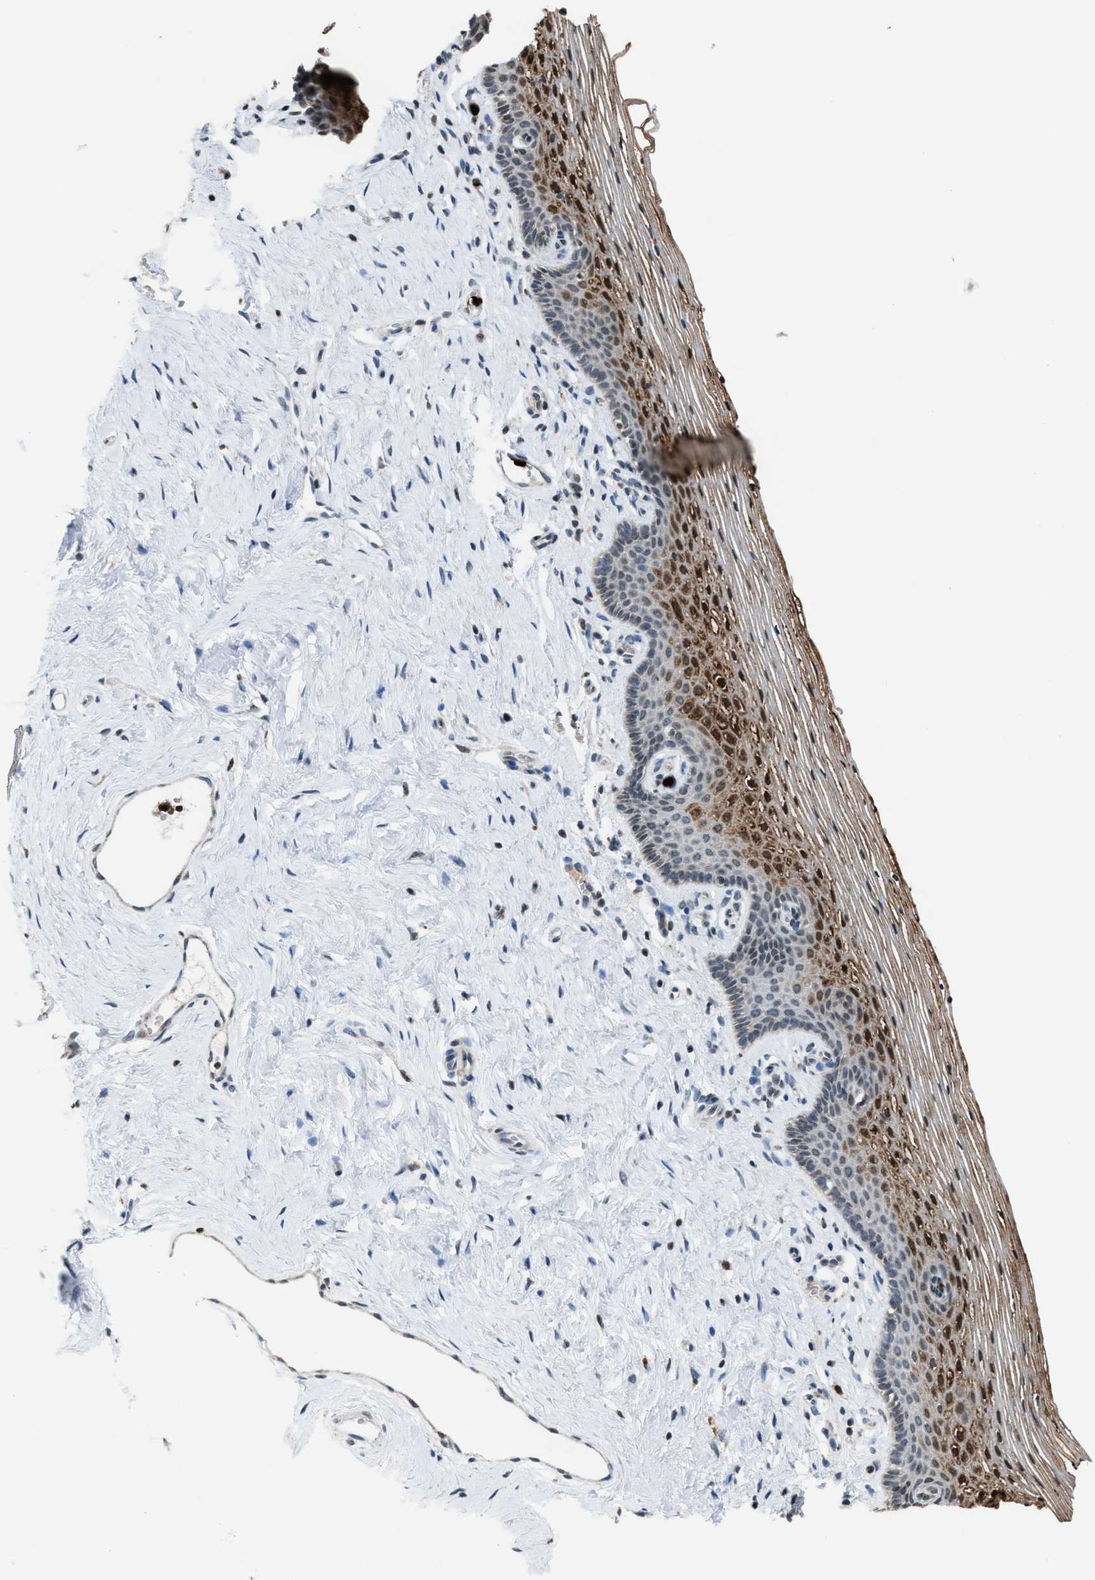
{"staining": {"intensity": "moderate", "quantity": "25%-75%", "location": "cytoplasmic/membranous,nuclear"}, "tissue": "vagina", "cell_type": "Squamous epithelial cells", "image_type": "normal", "snomed": [{"axis": "morphology", "description": "Normal tissue, NOS"}, {"axis": "topography", "description": "Vagina"}], "caption": "IHC micrograph of benign vagina: vagina stained using immunohistochemistry (IHC) shows medium levels of moderate protein expression localized specifically in the cytoplasmic/membranous,nuclear of squamous epithelial cells, appearing as a cytoplasmic/membranous,nuclear brown color.", "gene": "PRUNE2", "patient": {"sex": "female", "age": 32}}